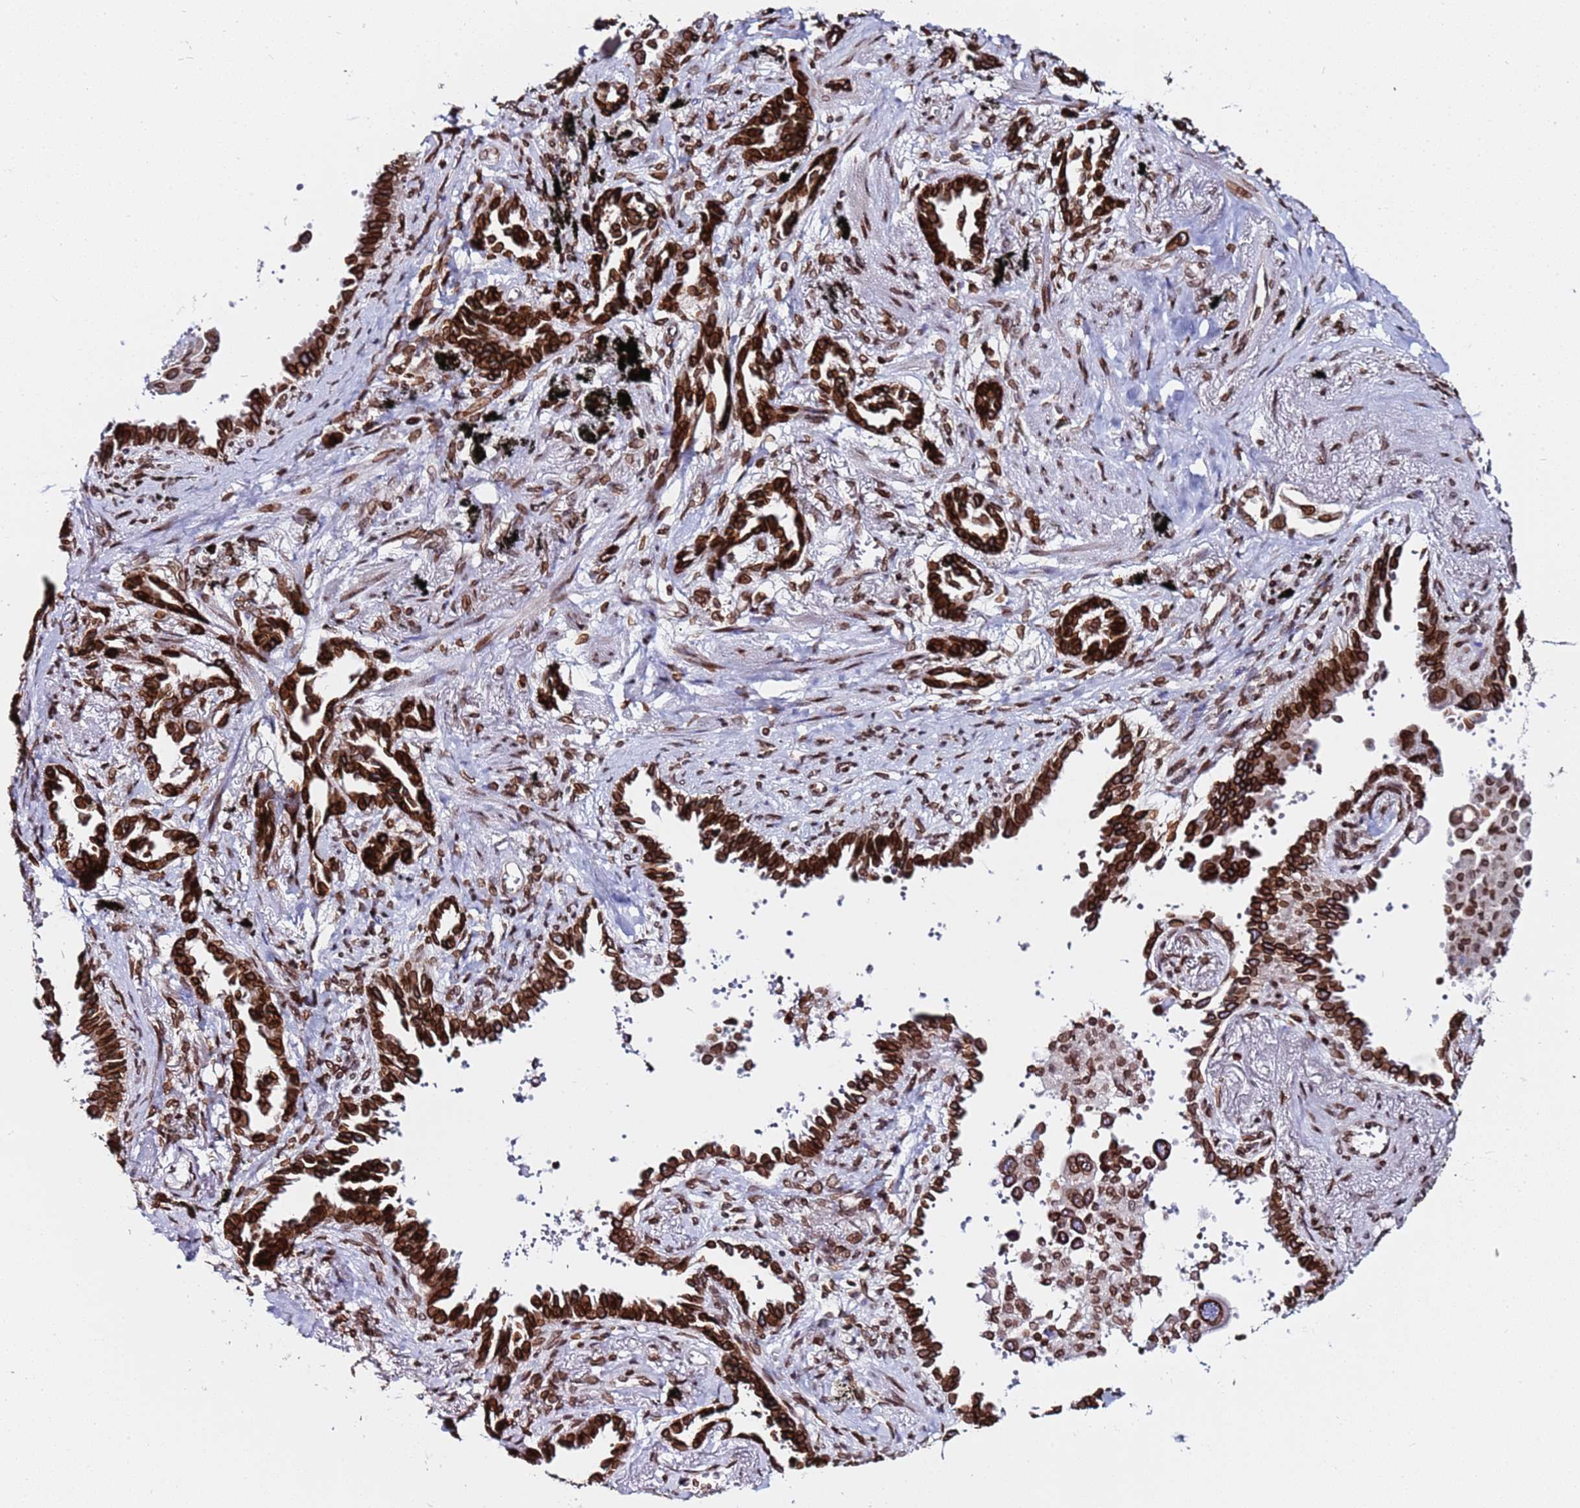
{"staining": {"intensity": "strong", "quantity": ">75%", "location": "cytoplasmic/membranous,nuclear"}, "tissue": "lung cancer", "cell_type": "Tumor cells", "image_type": "cancer", "snomed": [{"axis": "morphology", "description": "Adenocarcinoma, NOS"}, {"axis": "topography", "description": "Lung"}], "caption": "A histopathology image showing strong cytoplasmic/membranous and nuclear staining in about >75% of tumor cells in lung cancer (adenocarcinoma), as visualized by brown immunohistochemical staining.", "gene": "TOR1AIP1", "patient": {"sex": "male", "age": 67}}